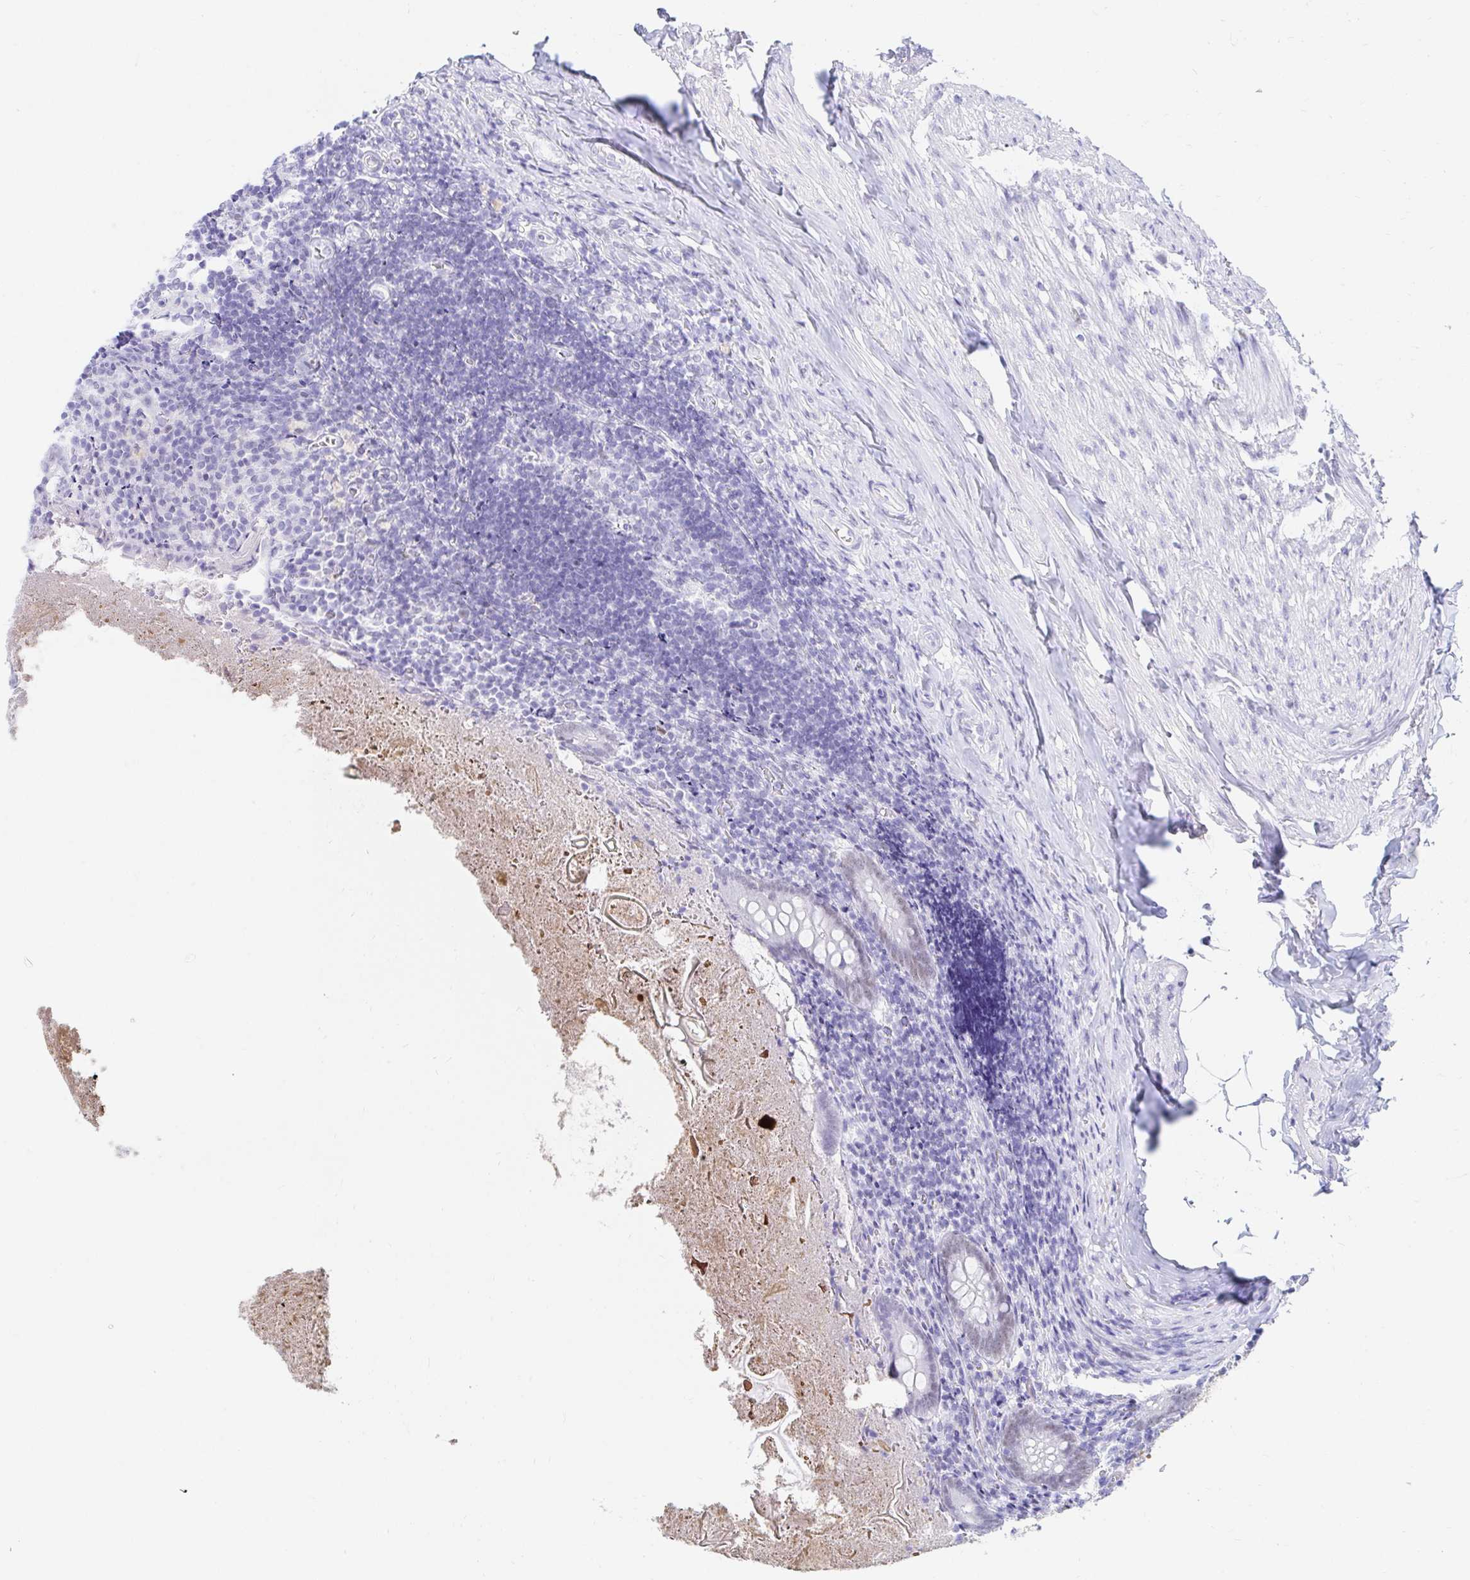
{"staining": {"intensity": "weak", "quantity": "<25%", "location": "nuclear"}, "tissue": "appendix", "cell_type": "Glandular cells", "image_type": "normal", "snomed": [{"axis": "morphology", "description": "Normal tissue, NOS"}, {"axis": "topography", "description": "Appendix"}], "caption": "The micrograph demonstrates no significant staining in glandular cells of appendix.", "gene": "OR6T1", "patient": {"sex": "female", "age": 17}}